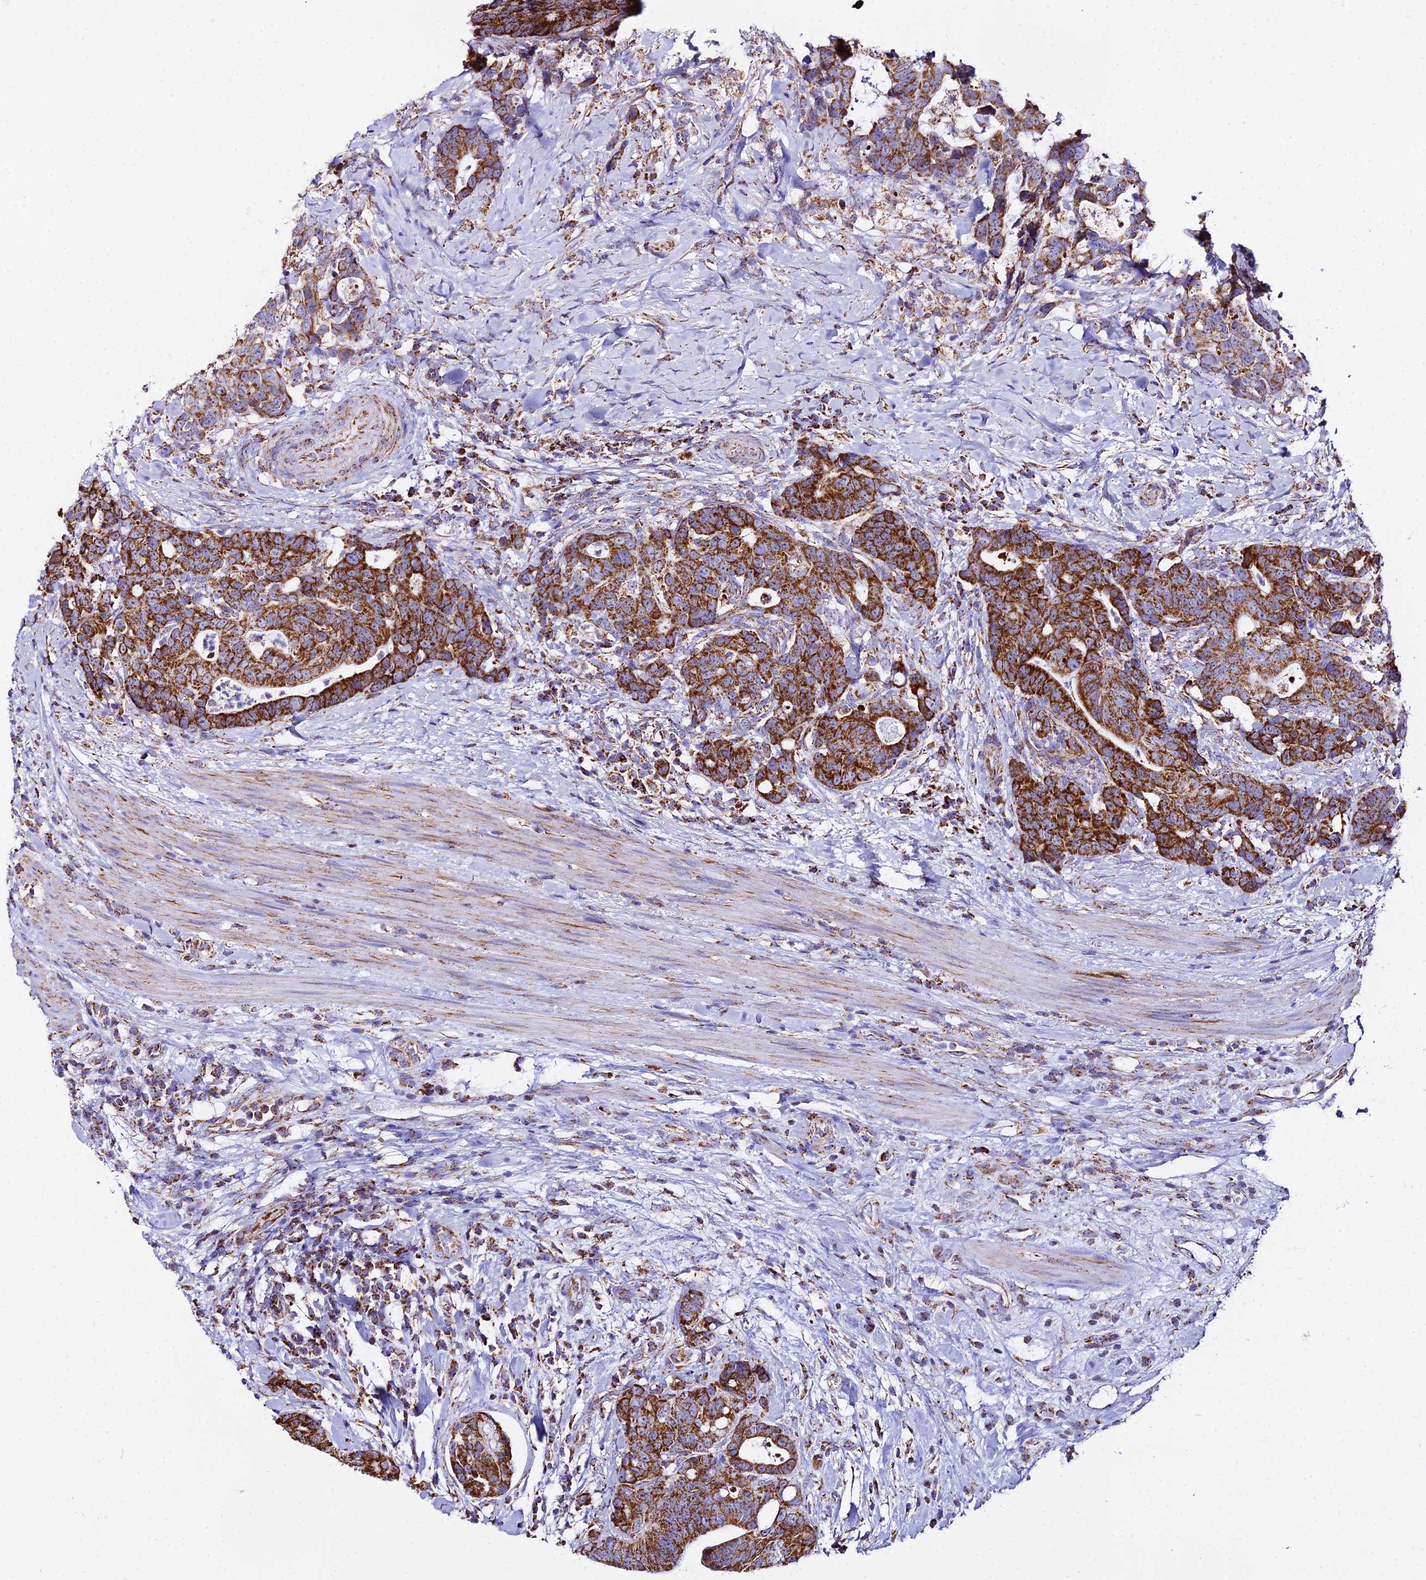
{"staining": {"intensity": "strong", "quantity": ">75%", "location": "cytoplasmic/membranous"}, "tissue": "colorectal cancer", "cell_type": "Tumor cells", "image_type": "cancer", "snomed": [{"axis": "morphology", "description": "Adenocarcinoma, NOS"}, {"axis": "topography", "description": "Colon"}], "caption": "Immunohistochemical staining of human adenocarcinoma (colorectal) exhibits strong cytoplasmic/membranous protein positivity in about >75% of tumor cells.", "gene": "ATP5PD", "patient": {"sex": "female", "age": 82}}